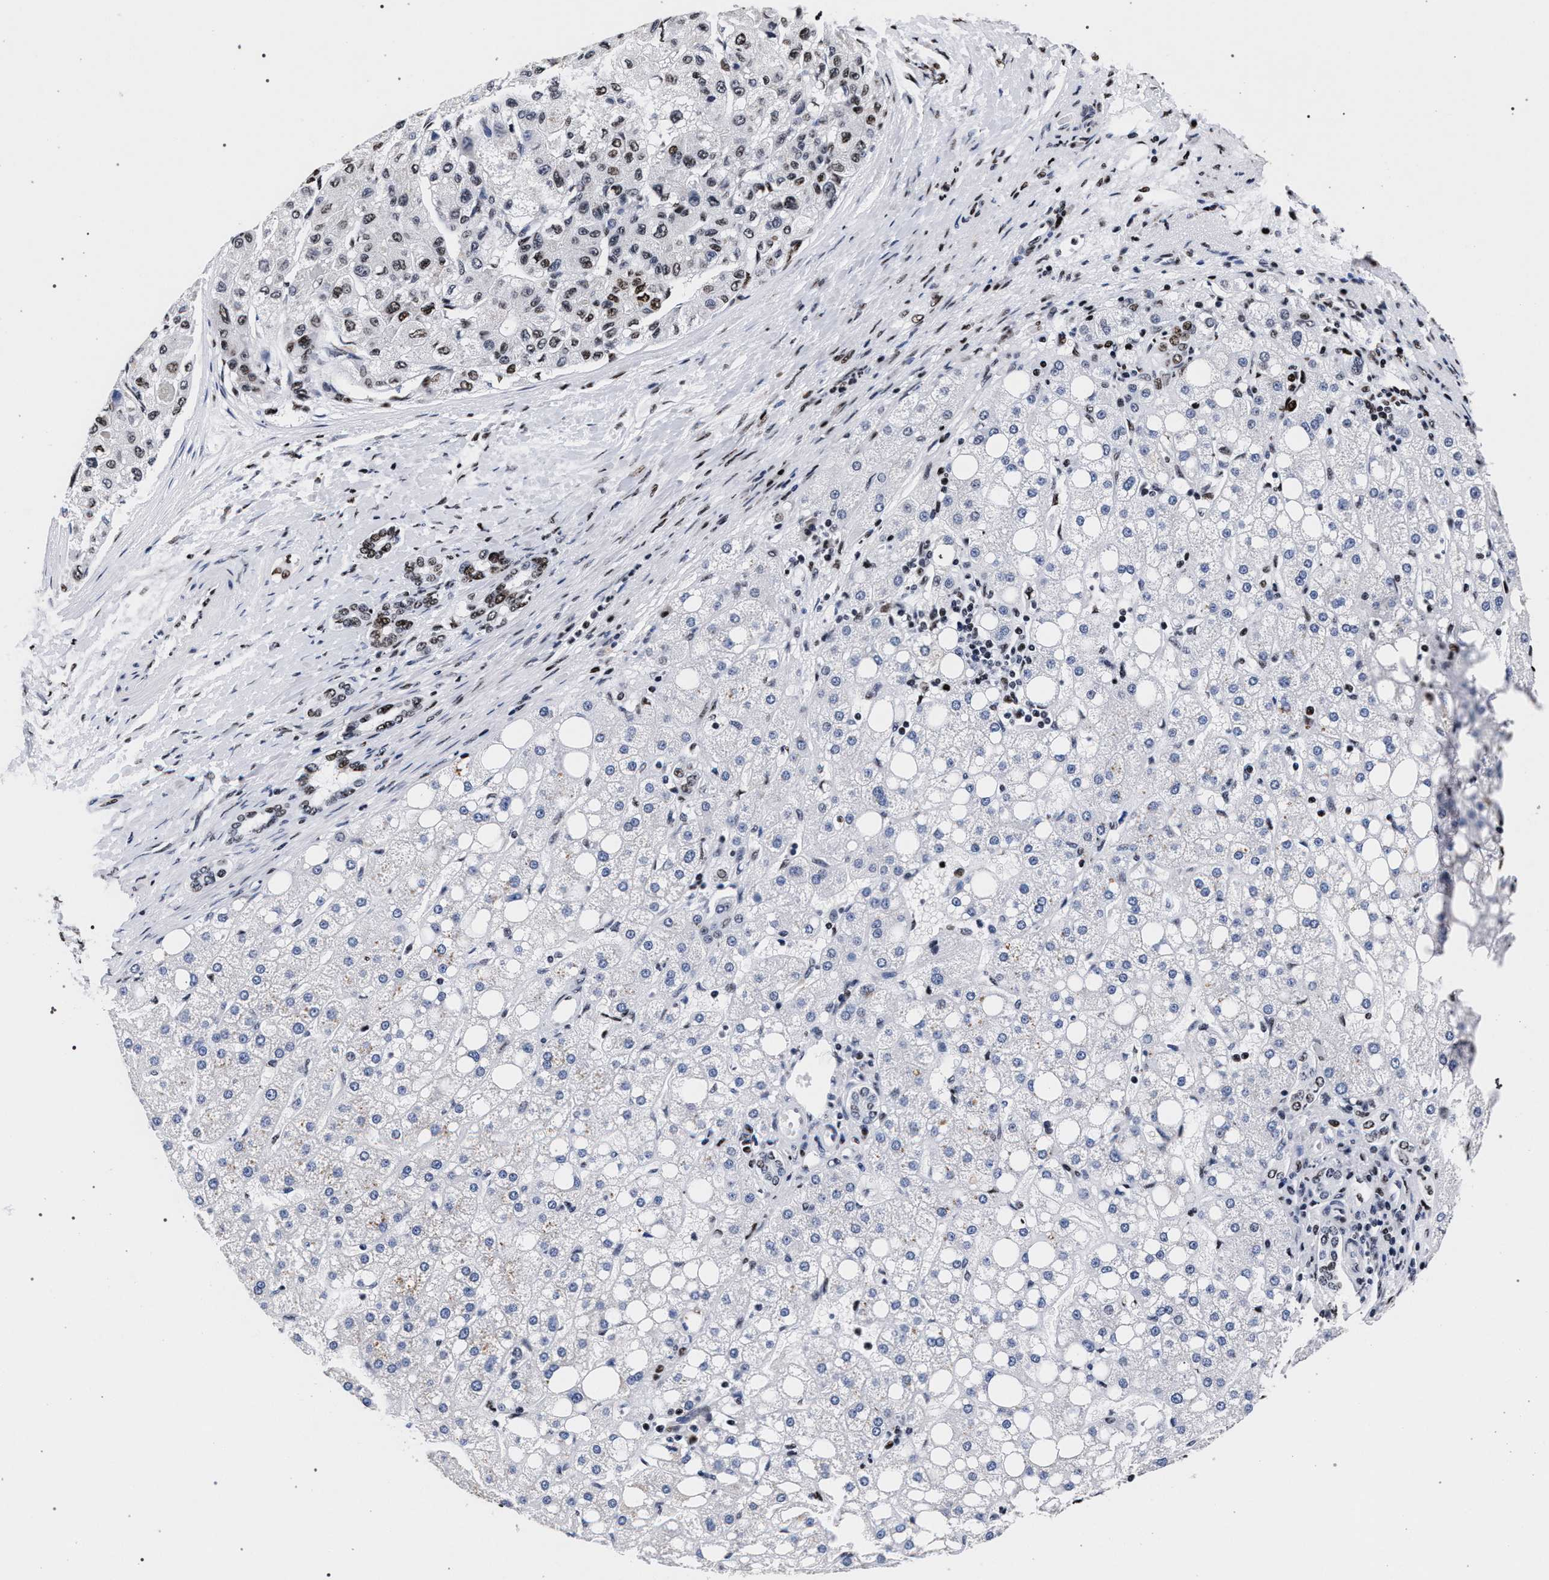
{"staining": {"intensity": "moderate", "quantity": "<25%", "location": "nuclear"}, "tissue": "liver cancer", "cell_type": "Tumor cells", "image_type": "cancer", "snomed": [{"axis": "morphology", "description": "Carcinoma, Hepatocellular, NOS"}, {"axis": "topography", "description": "Liver"}], "caption": "Tumor cells exhibit low levels of moderate nuclear staining in about <25% of cells in human liver cancer. The protein is stained brown, and the nuclei are stained in blue (DAB (3,3'-diaminobenzidine) IHC with brightfield microscopy, high magnification).", "gene": "HNRNPA1", "patient": {"sex": "male", "age": 80}}